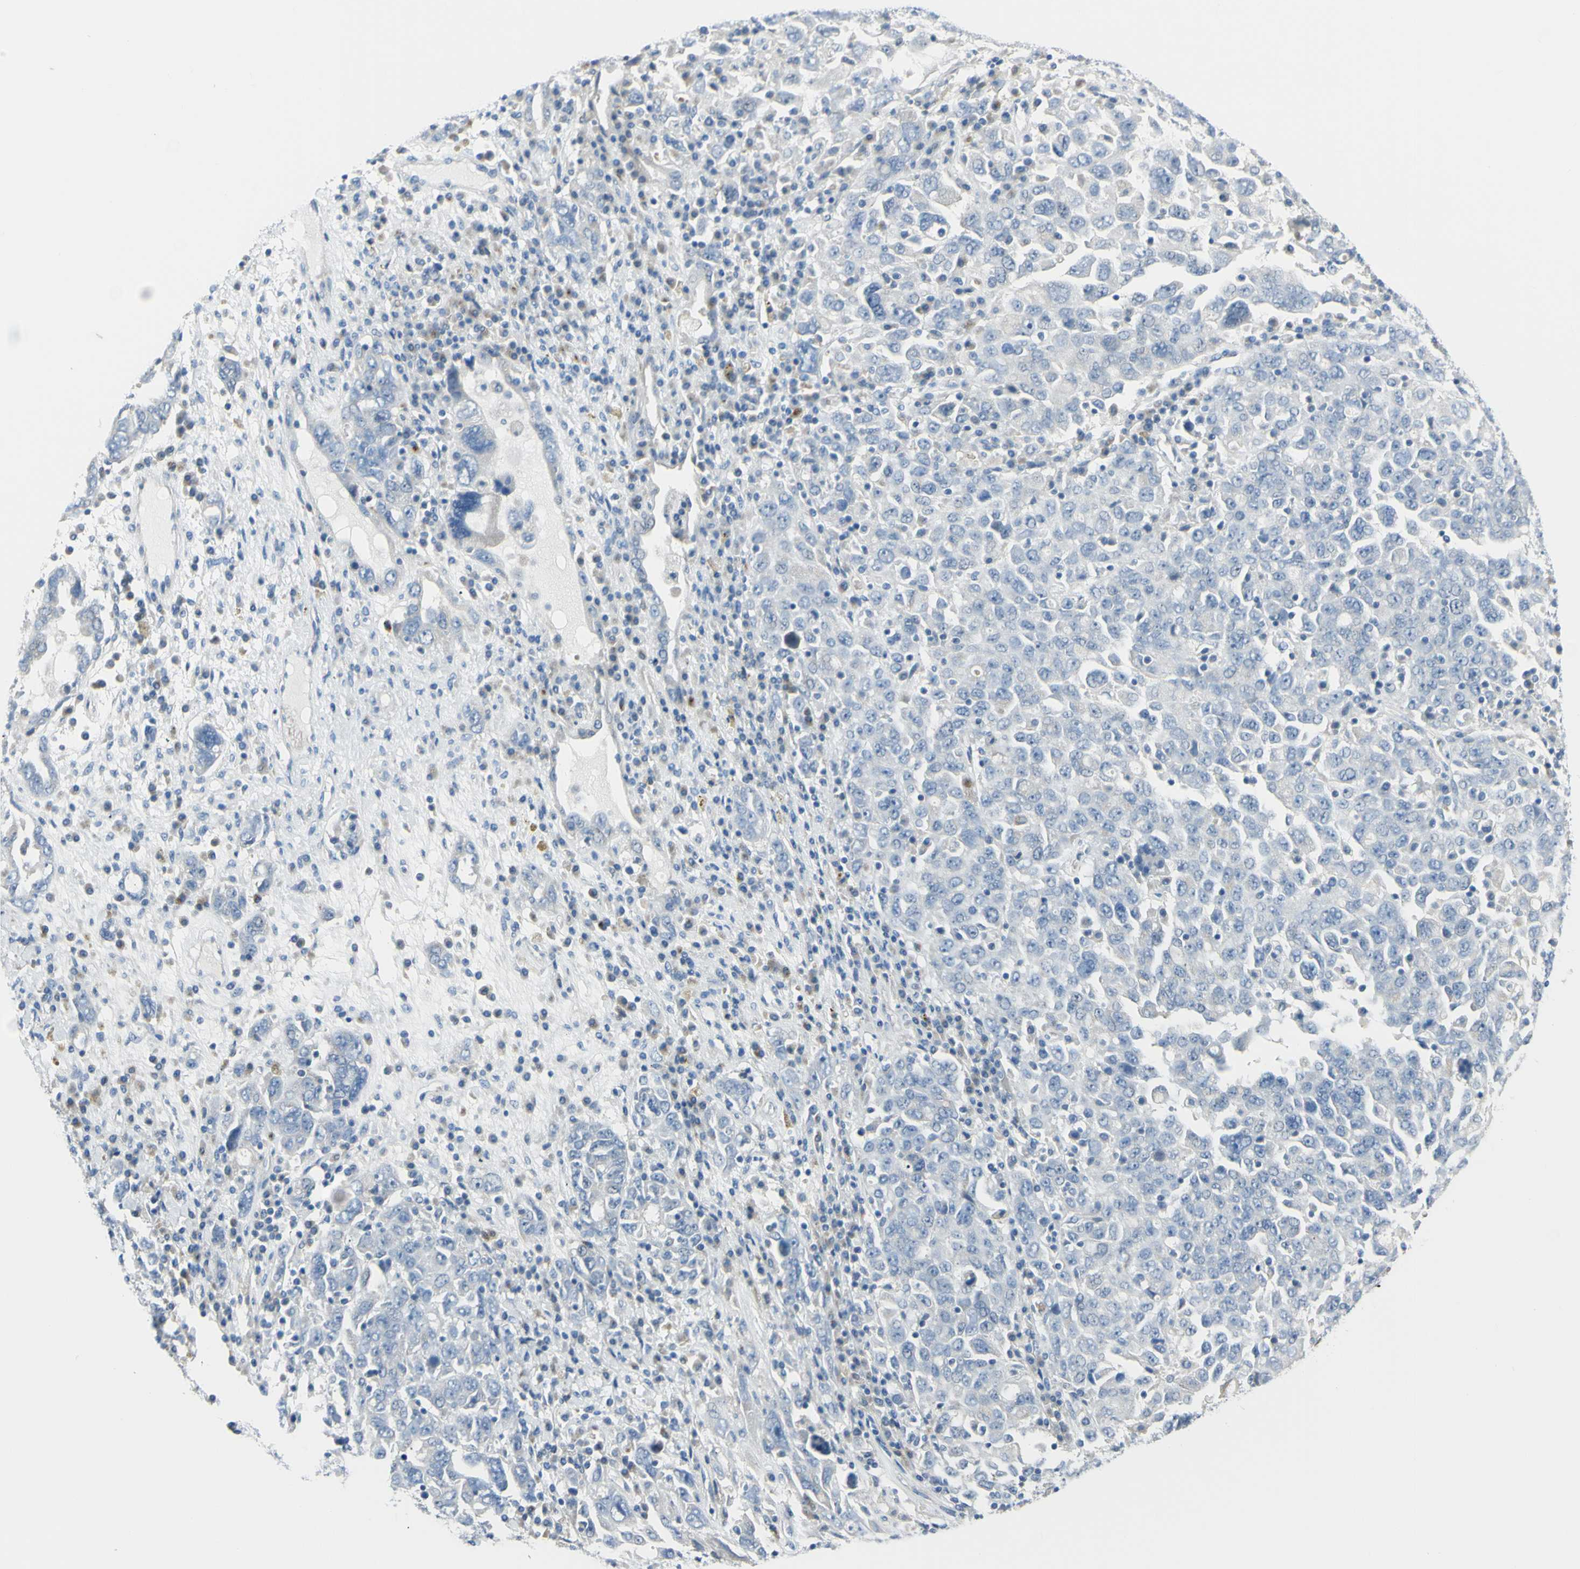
{"staining": {"intensity": "negative", "quantity": "none", "location": "none"}, "tissue": "ovarian cancer", "cell_type": "Tumor cells", "image_type": "cancer", "snomed": [{"axis": "morphology", "description": "Carcinoma, endometroid"}, {"axis": "topography", "description": "Ovary"}], "caption": "This is an immunohistochemistry photomicrograph of ovarian cancer (endometroid carcinoma). There is no positivity in tumor cells.", "gene": "NCBP2L", "patient": {"sex": "female", "age": 62}}